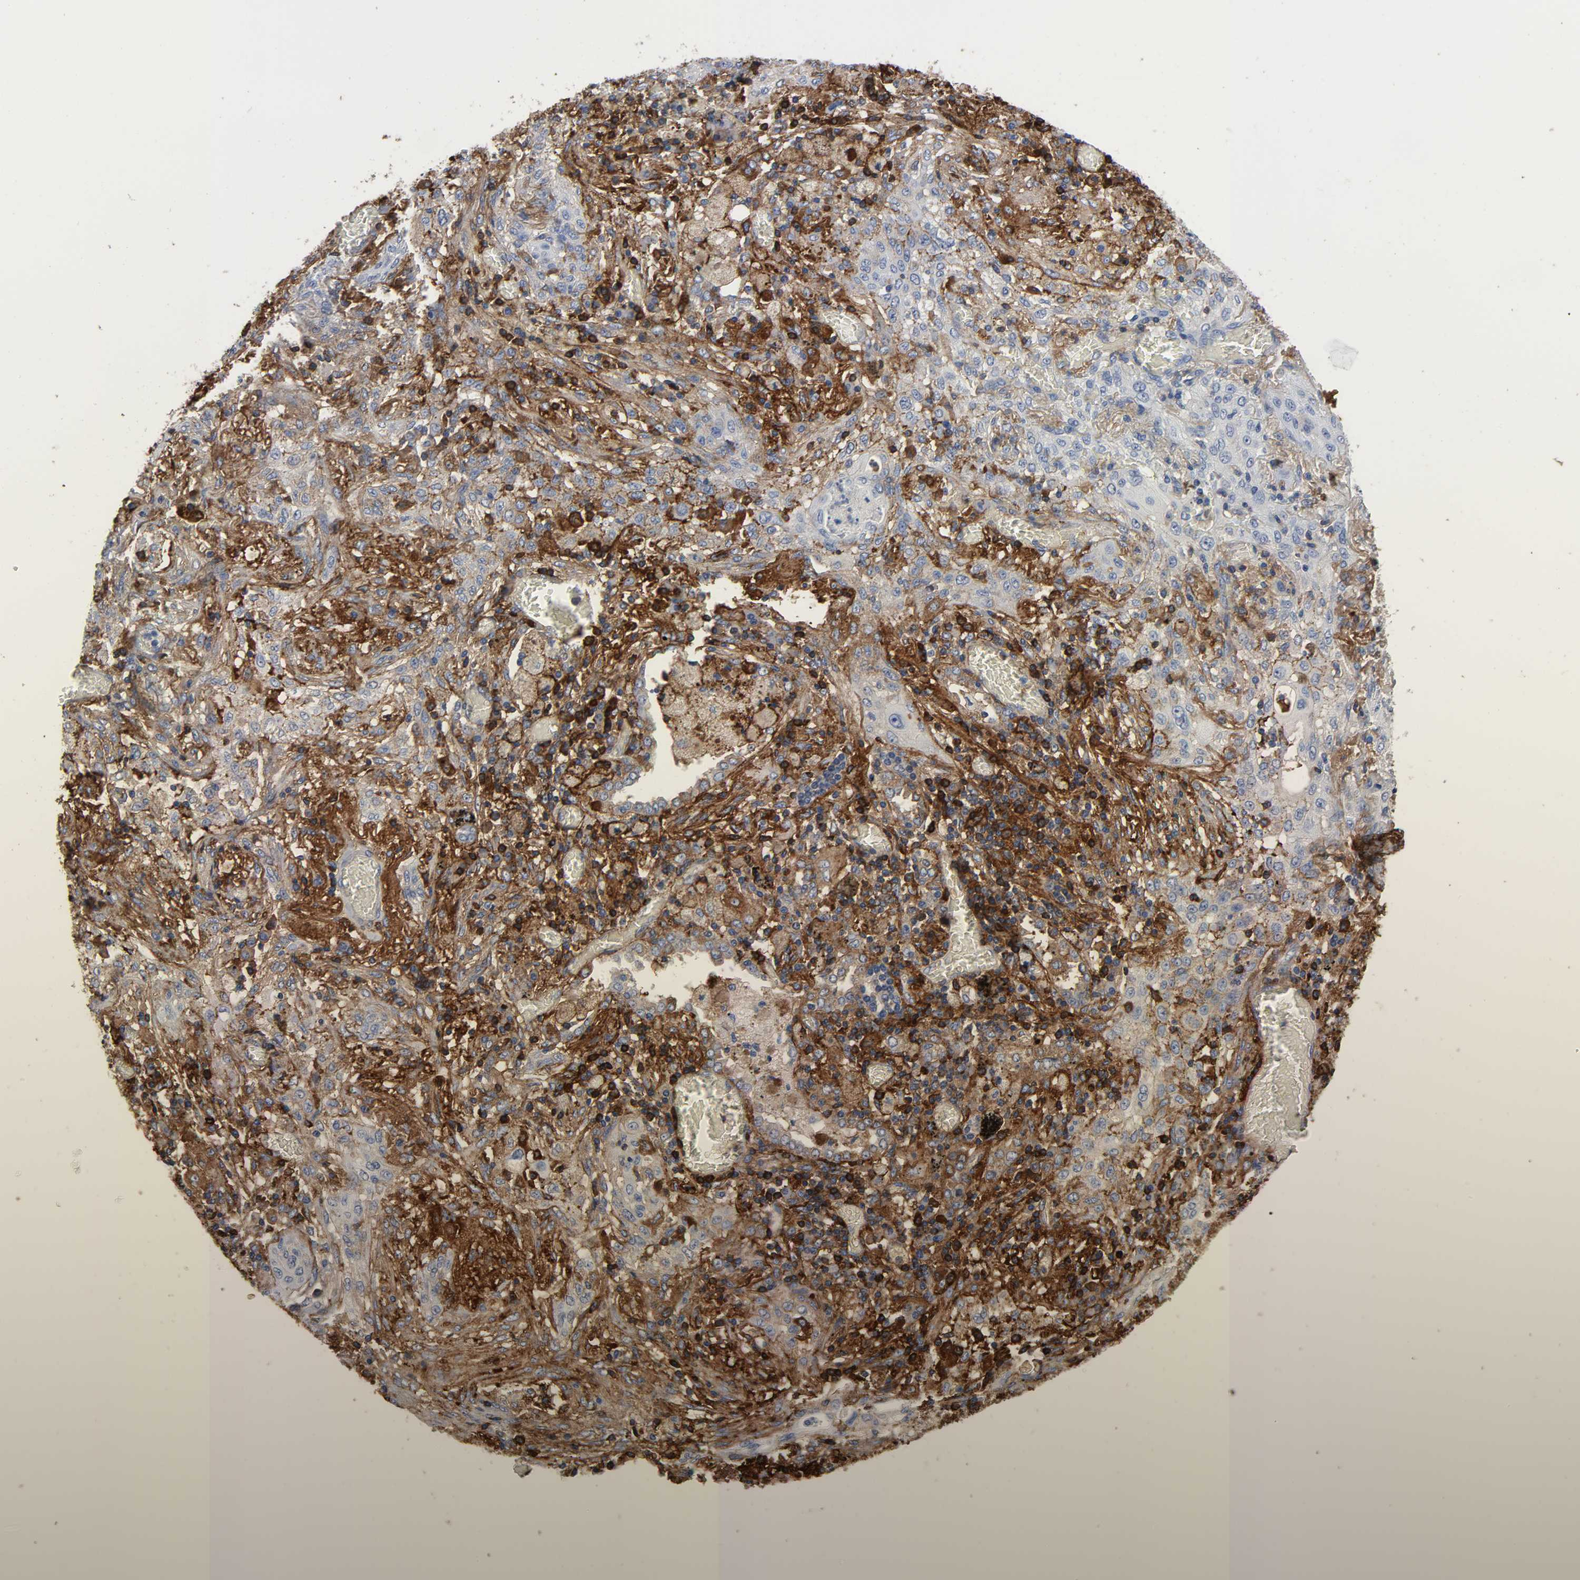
{"staining": {"intensity": "negative", "quantity": "none", "location": "none"}, "tissue": "lung cancer", "cell_type": "Tumor cells", "image_type": "cancer", "snomed": [{"axis": "morphology", "description": "Squamous cell carcinoma, NOS"}, {"axis": "topography", "description": "Lung"}], "caption": "Lung squamous cell carcinoma stained for a protein using immunohistochemistry displays no staining tumor cells.", "gene": "FBLN1", "patient": {"sex": "female", "age": 47}}